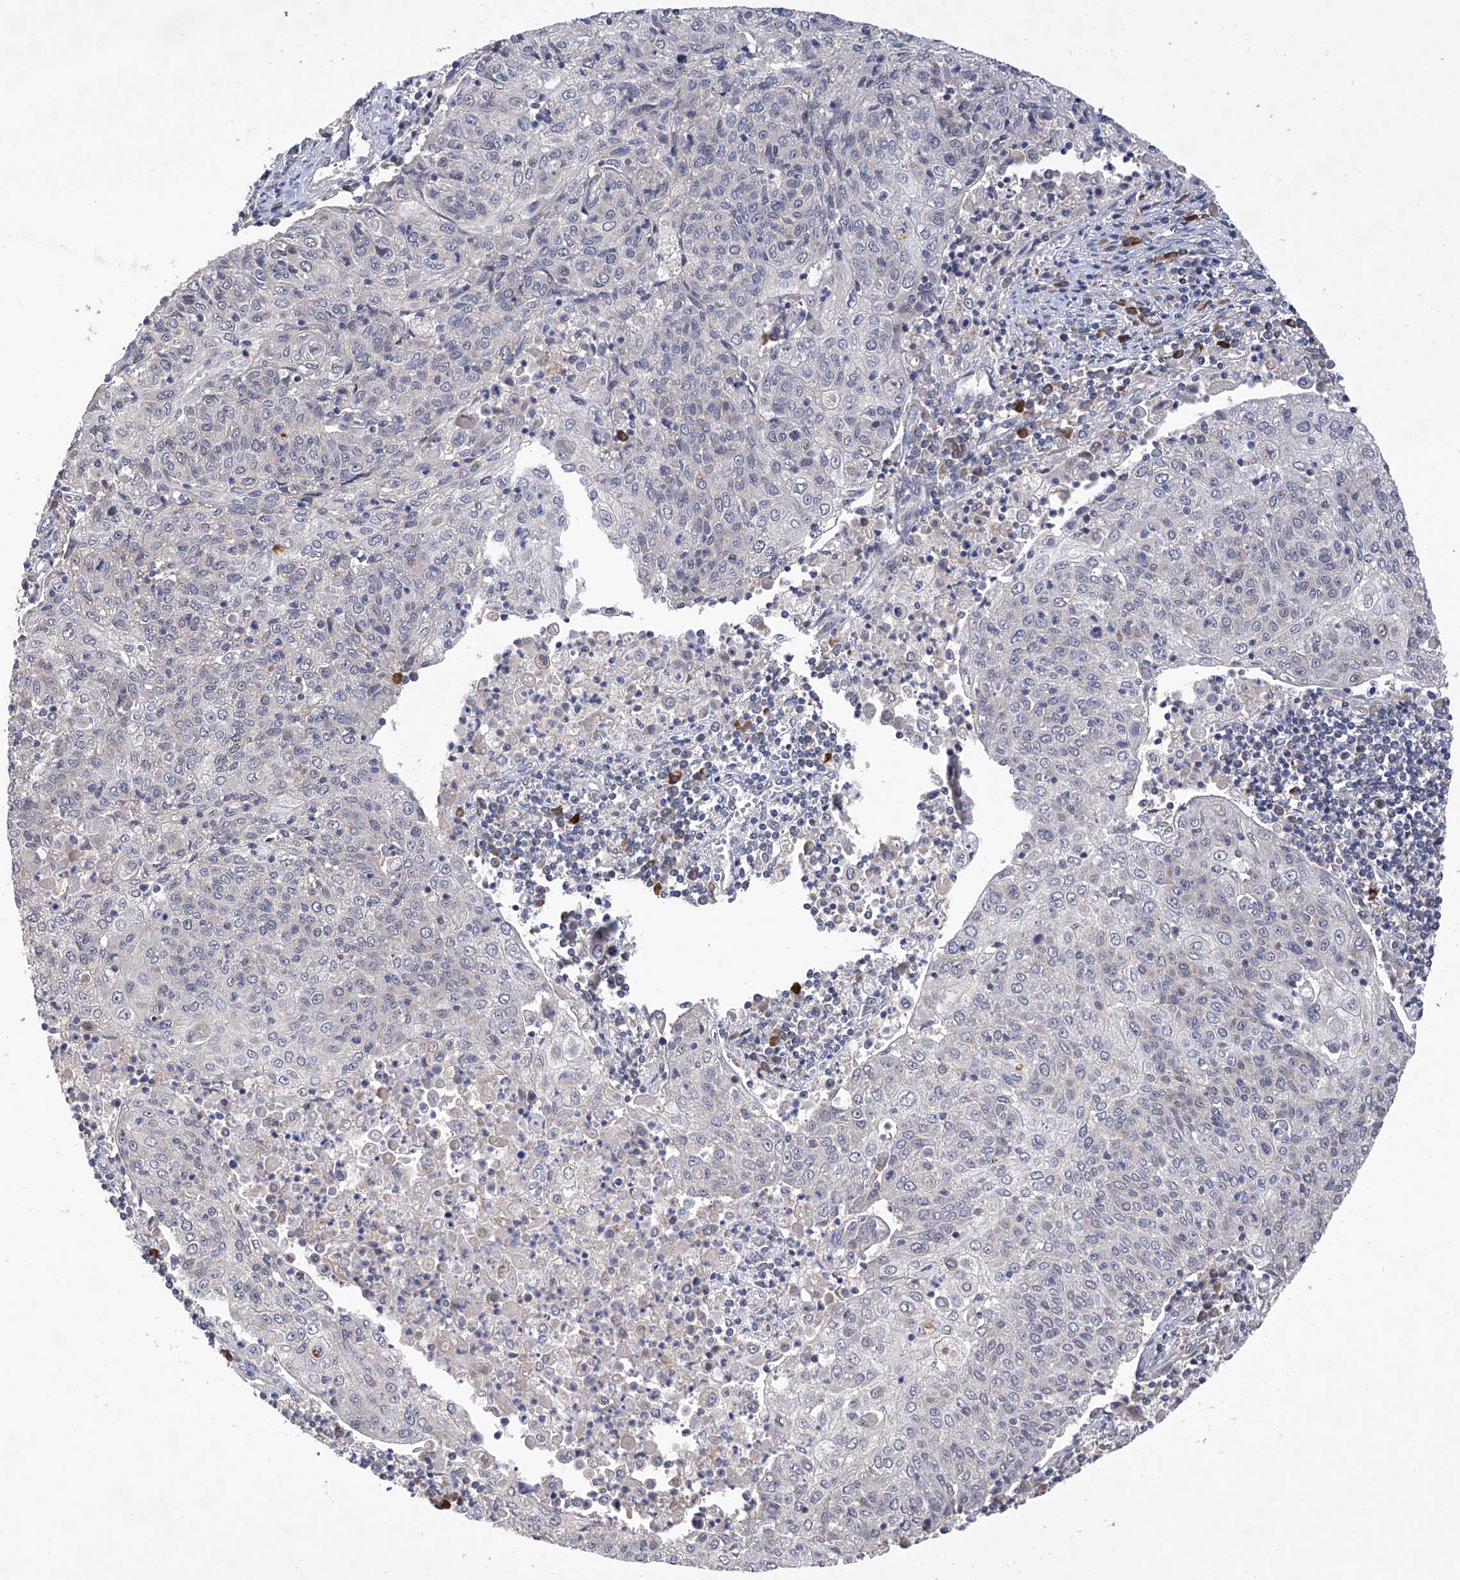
{"staining": {"intensity": "negative", "quantity": "none", "location": "none"}, "tissue": "cervical cancer", "cell_type": "Tumor cells", "image_type": "cancer", "snomed": [{"axis": "morphology", "description": "Squamous cell carcinoma, NOS"}, {"axis": "topography", "description": "Cervix"}], "caption": "The micrograph demonstrates no staining of tumor cells in cervical cancer (squamous cell carcinoma).", "gene": "USP45", "patient": {"sex": "female", "age": 48}}